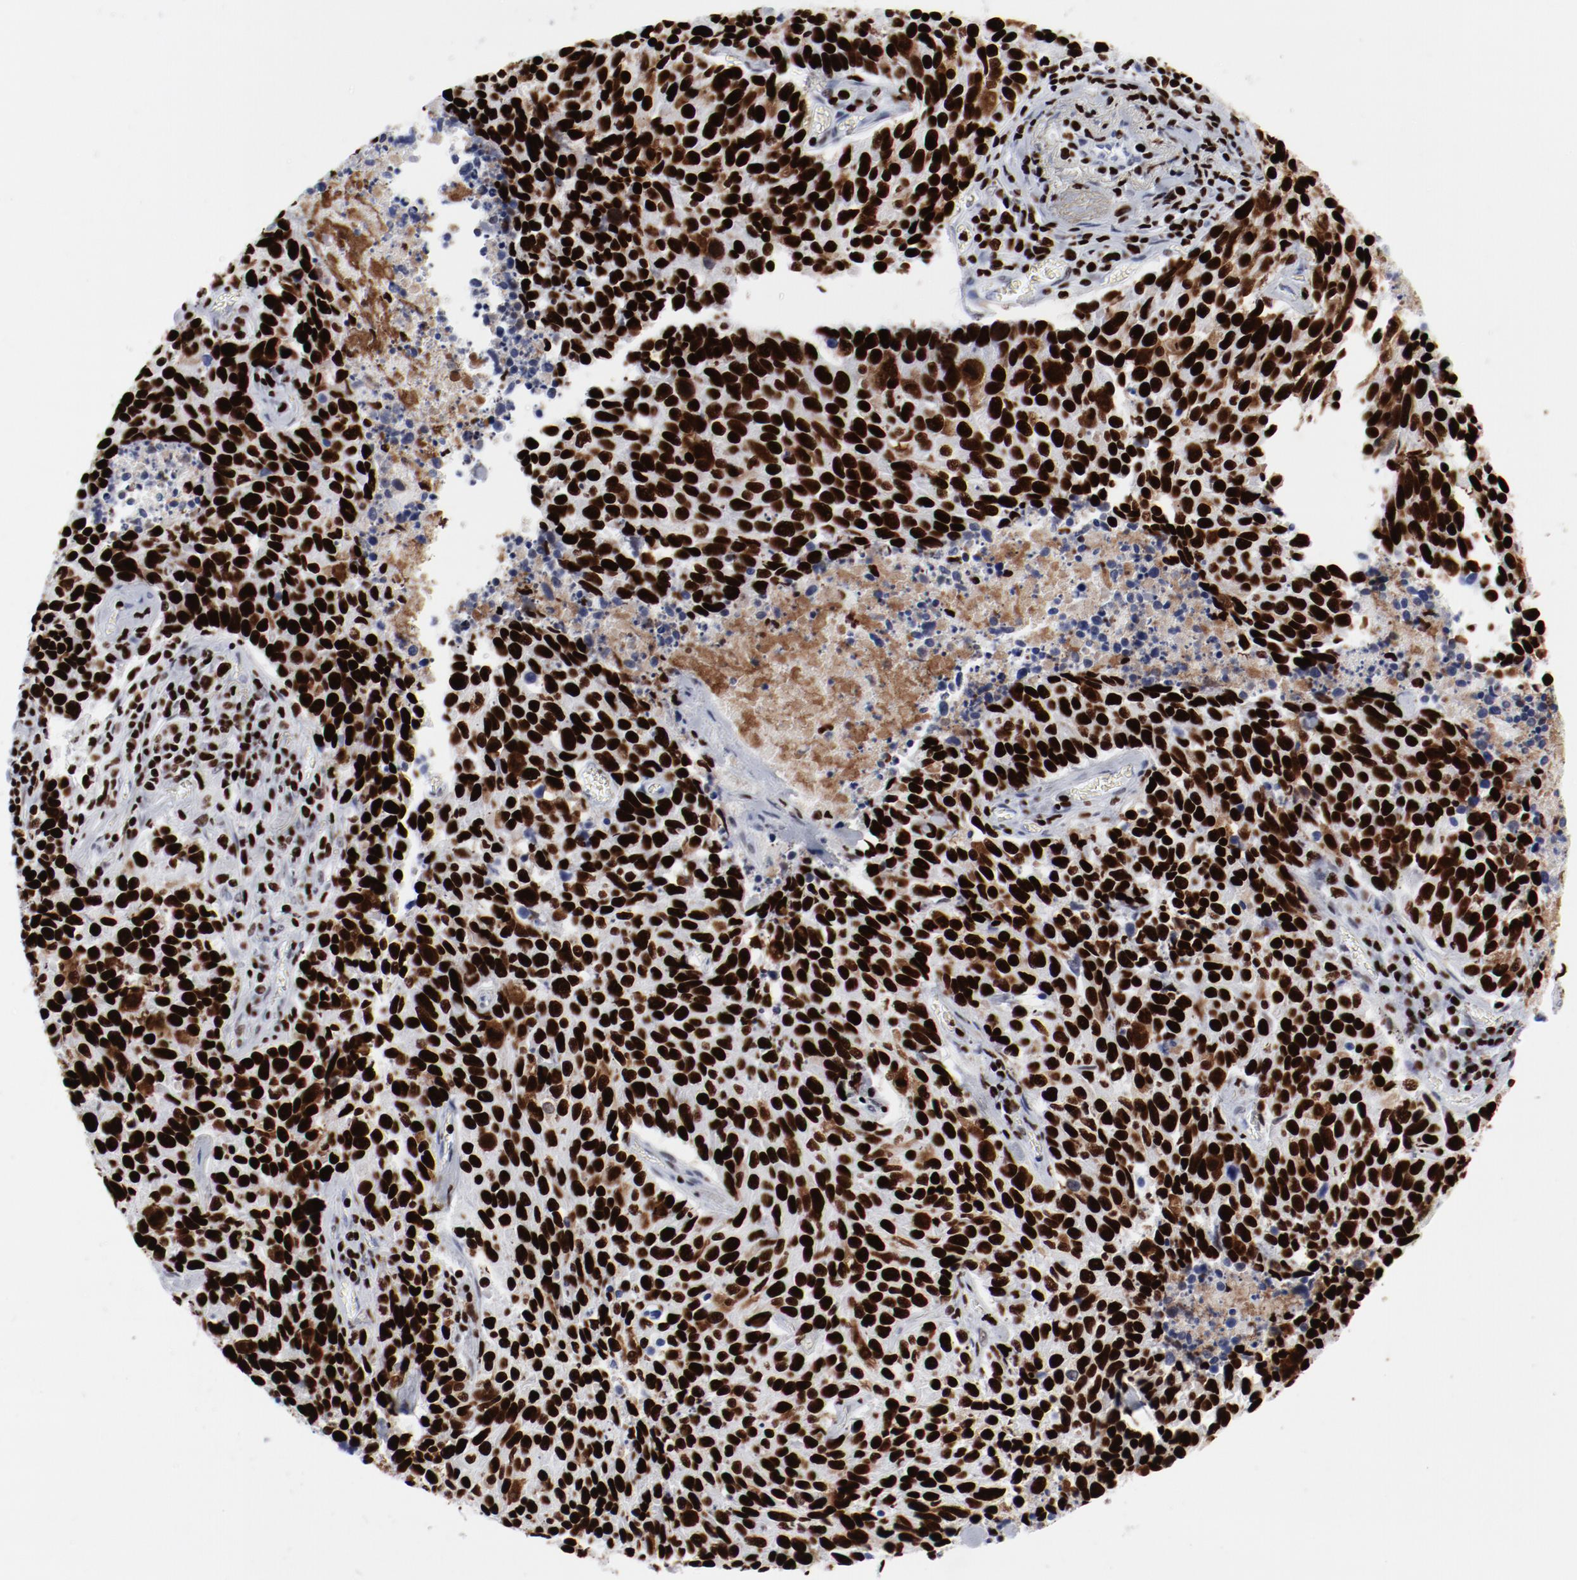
{"staining": {"intensity": "strong", "quantity": ">75%", "location": "nuclear"}, "tissue": "lung cancer", "cell_type": "Tumor cells", "image_type": "cancer", "snomed": [{"axis": "morphology", "description": "Neoplasm, malignant, NOS"}, {"axis": "topography", "description": "Lung"}], "caption": "DAB immunohistochemical staining of human lung cancer (malignant neoplasm) reveals strong nuclear protein expression in about >75% of tumor cells.", "gene": "SMARCC2", "patient": {"sex": "female", "age": 76}}